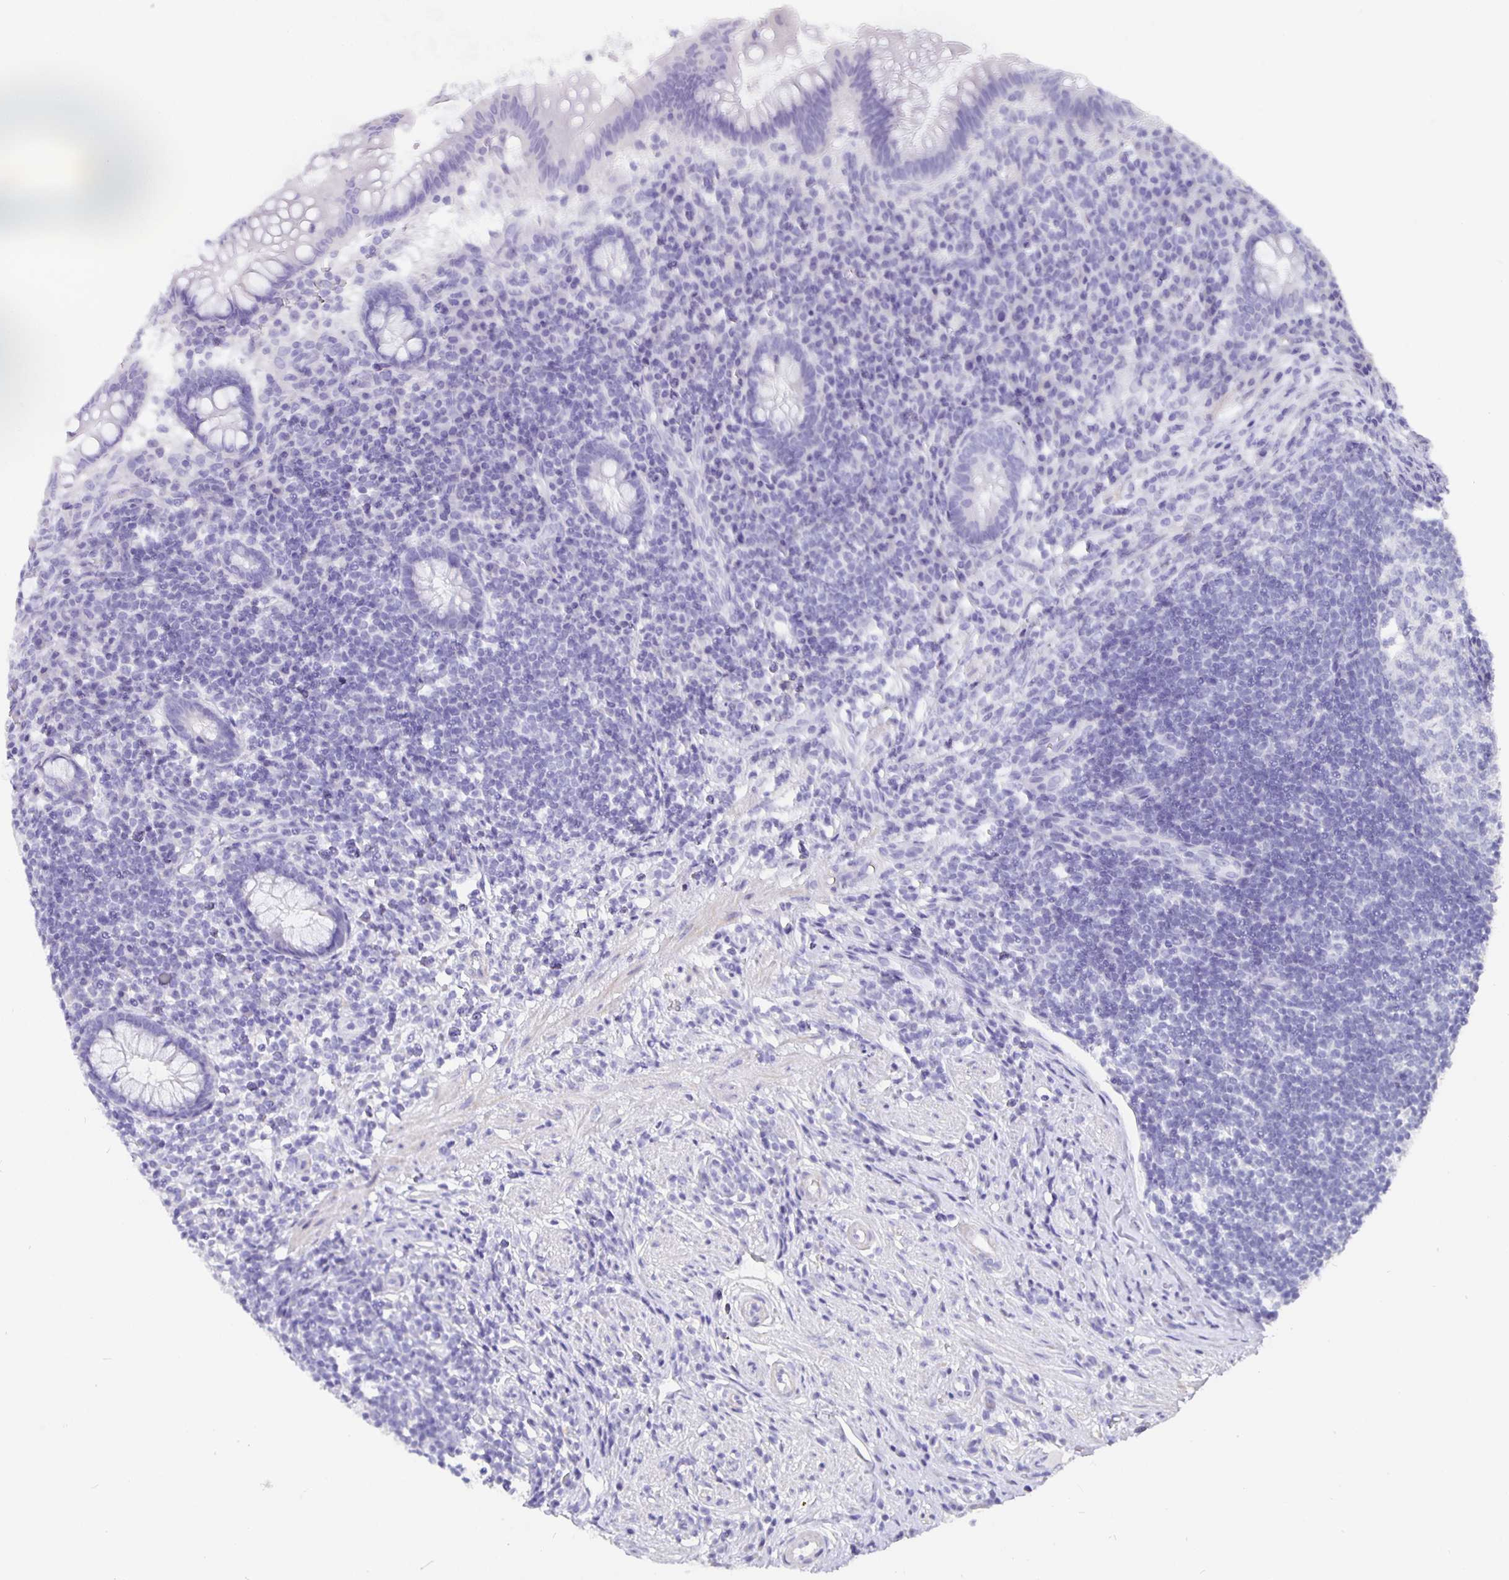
{"staining": {"intensity": "negative", "quantity": "none", "location": "none"}, "tissue": "appendix", "cell_type": "Glandular cells", "image_type": "normal", "snomed": [{"axis": "morphology", "description": "Normal tissue, NOS"}, {"axis": "topography", "description": "Appendix"}], "caption": "Appendix stained for a protein using IHC shows no positivity glandular cells.", "gene": "CFAP74", "patient": {"sex": "female", "age": 56}}